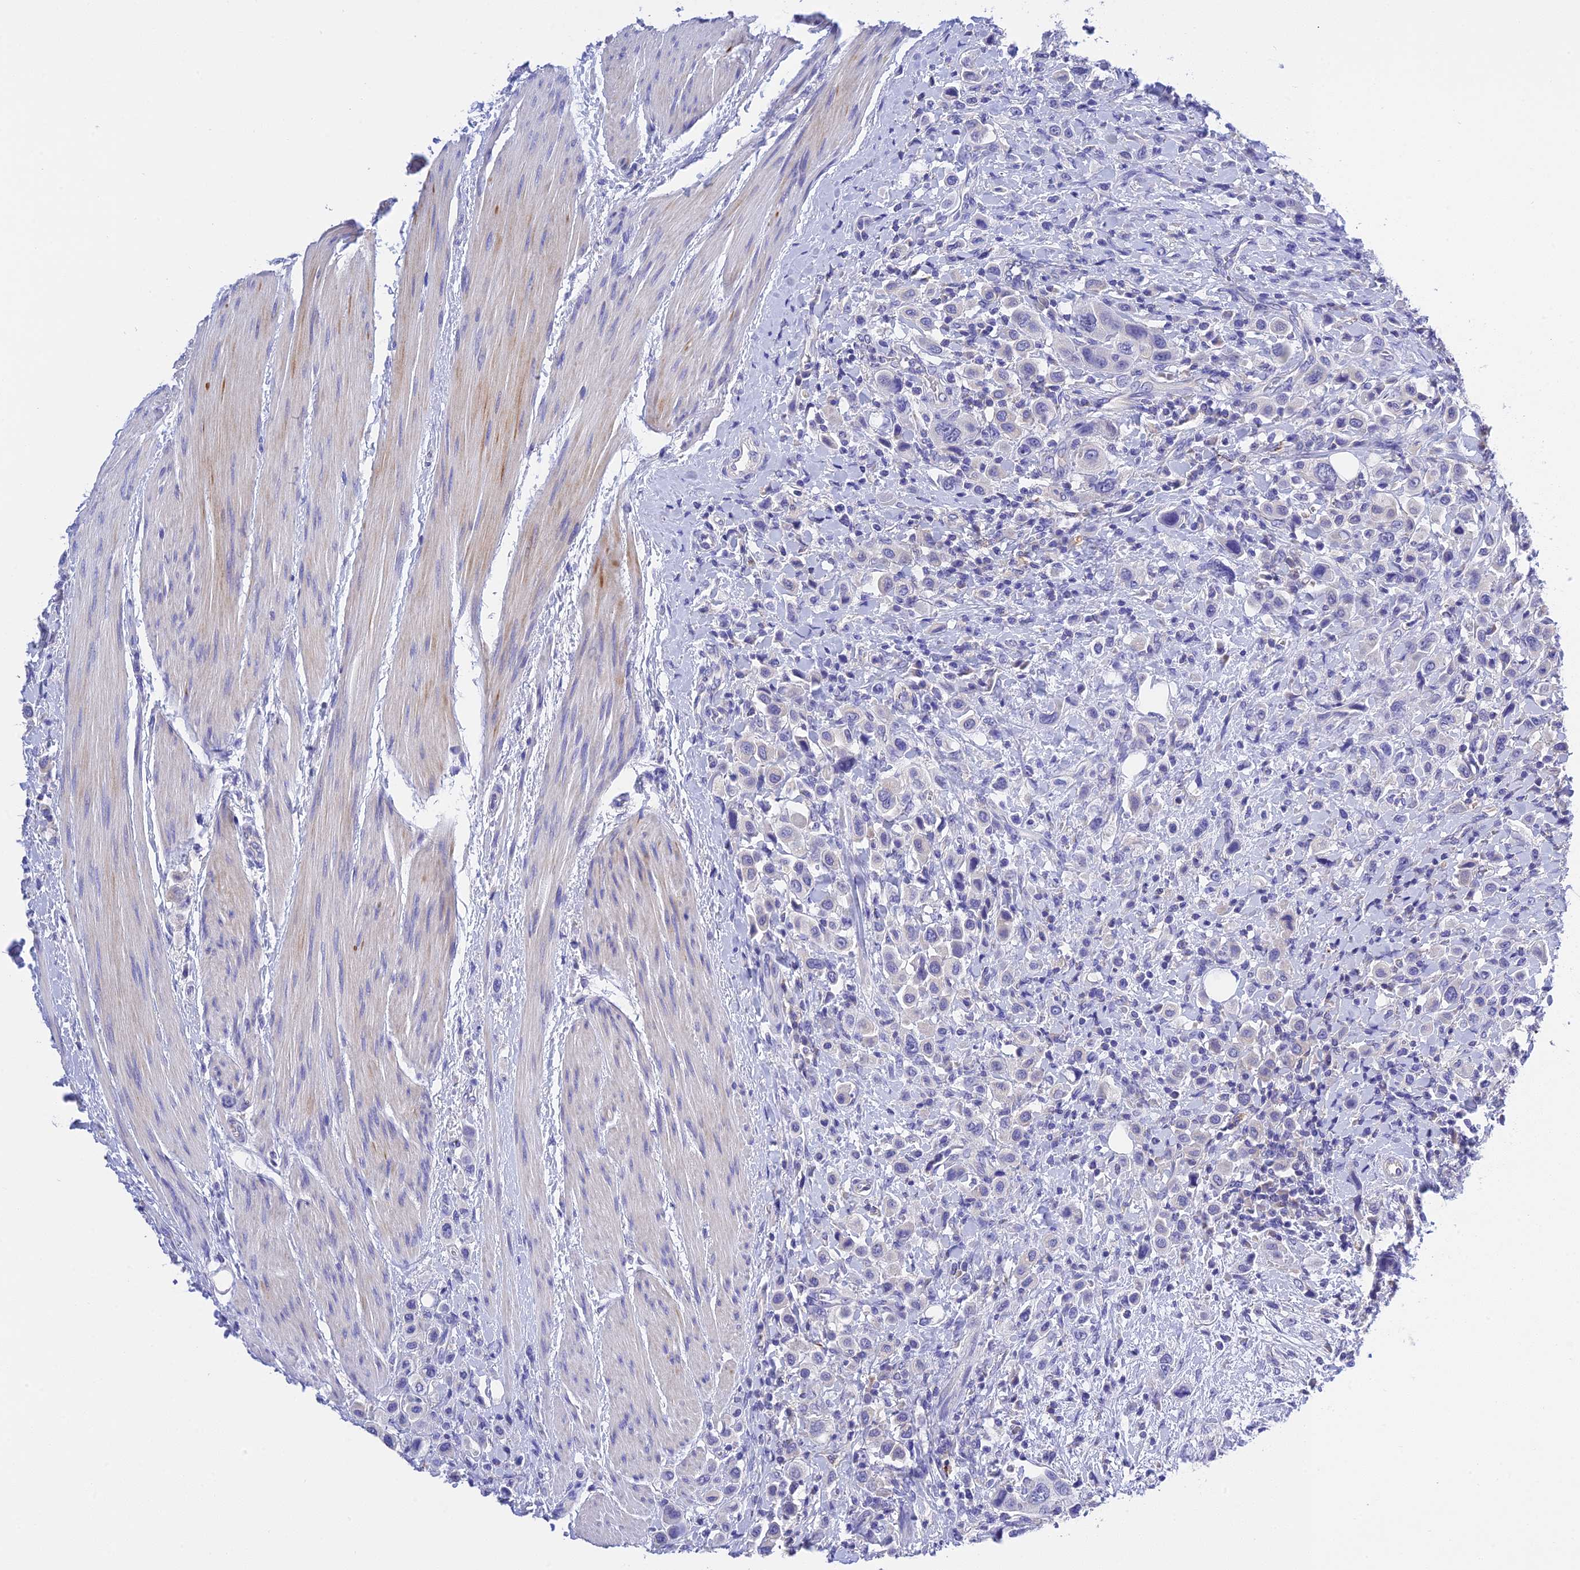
{"staining": {"intensity": "negative", "quantity": "none", "location": "none"}, "tissue": "urothelial cancer", "cell_type": "Tumor cells", "image_type": "cancer", "snomed": [{"axis": "morphology", "description": "Urothelial carcinoma, High grade"}, {"axis": "topography", "description": "Urinary bladder"}], "caption": "Photomicrograph shows no protein staining in tumor cells of urothelial carcinoma (high-grade) tissue.", "gene": "MS4A5", "patient": {"sex": "male", "age": 50}}